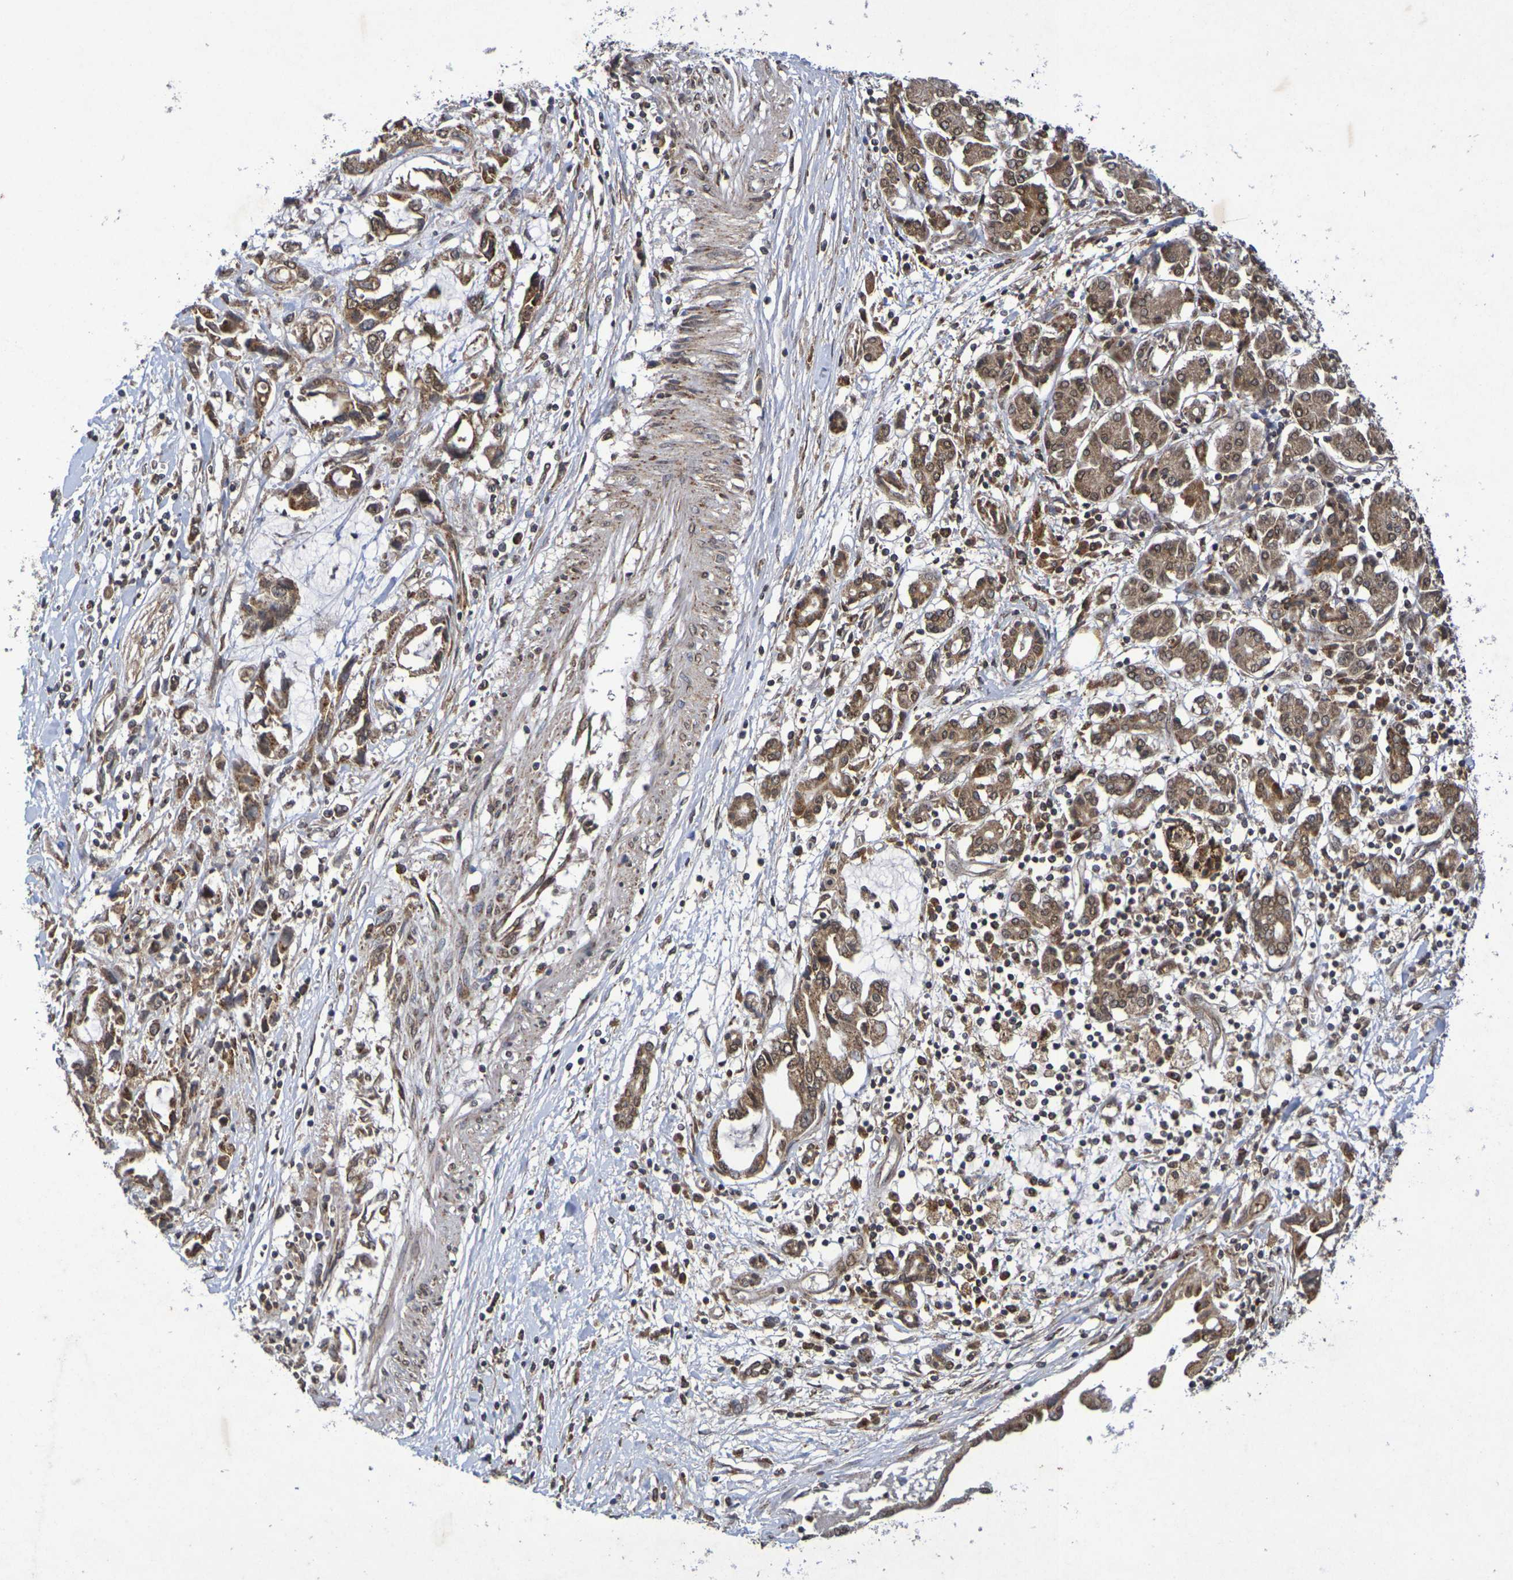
{"staining": {"intensity": "moderate", "quantity": ">75%", "location": "cytoplasmic/membranous,nuclear"}, "tissue": "pancreatic cancer", "cell_type": "Tumor cells", "image_type": "cancer", "snomed": [{"axis": "morphology", "description": "Adenocarcinoma, NOS"}, {"axis": "topography", "description": "Pancreas"}], "caption": "High-magnification brightfield microscopy of pancreatic cancer stained with DAB (brown) and counterstained with hematoxylin (blue). tumor cells exhibit moderate cytoplasmic/membranous and nuclear staining is identified in about>75% of cells.", "gene": "GUCY1A2", "patient": {"sex": "female", "age": 57}}